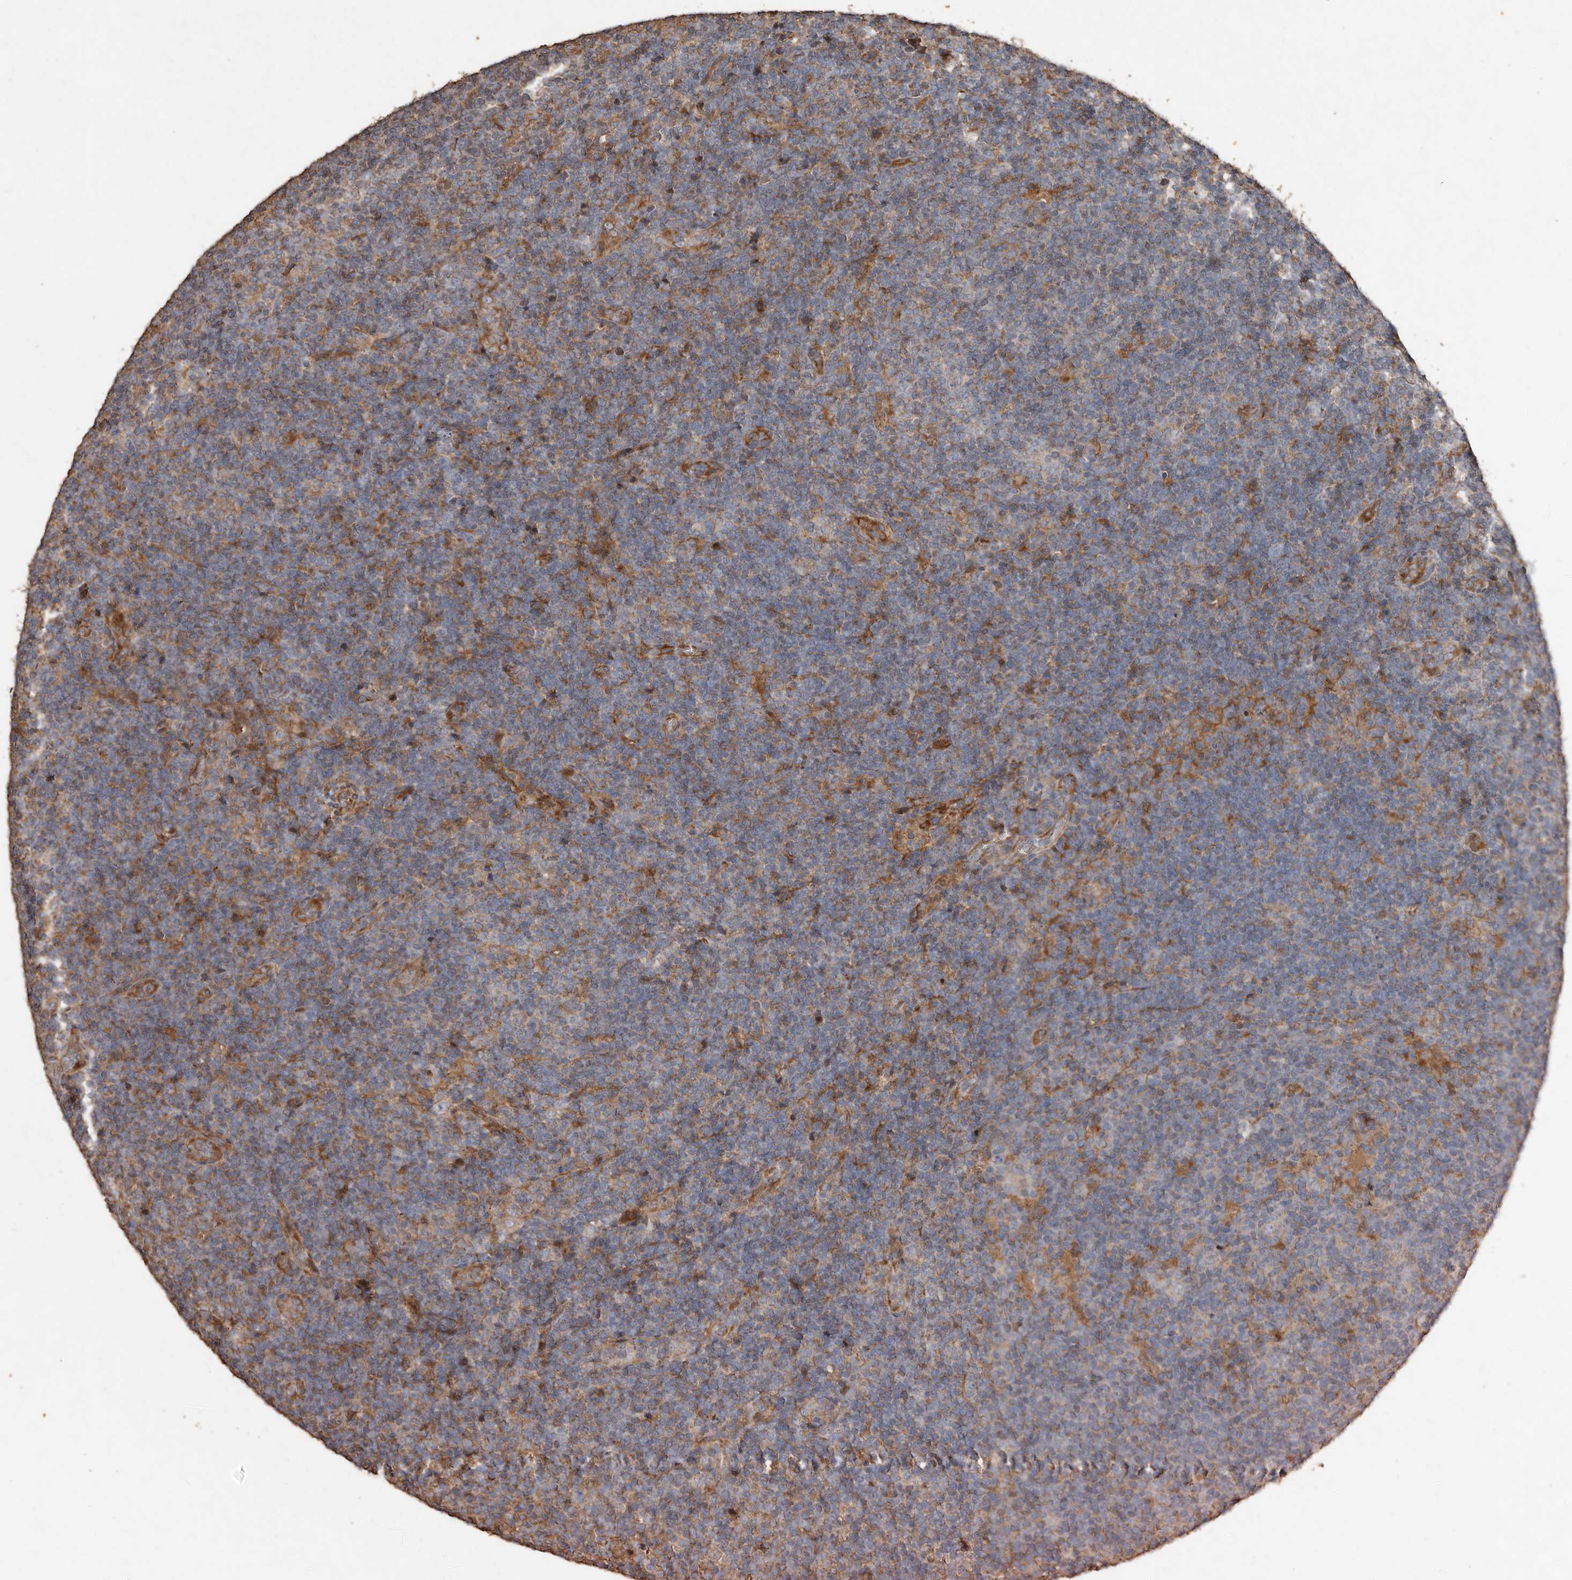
{"staining": {"intensity": "negative", "quantity": "none", "location": "none"}, "tissue": "lymphoma", "cell_type": "Tumor cells", "image_type": "cancer", "snomed": [{"axis": "morphology", "description": "Hodgkin's disease, NOS"}, {"axis": "topography", "description": "Lymph node"}], "caption": "Immunohistochemistry of Hodgkin's disease displays no staining in tumor cells. The staining is performed using DAB brown chromogen with nuclei counter-stained in using hematoxylin.", "gene": "RANBP17", "patient": {"sex": "female", "age": 57}}